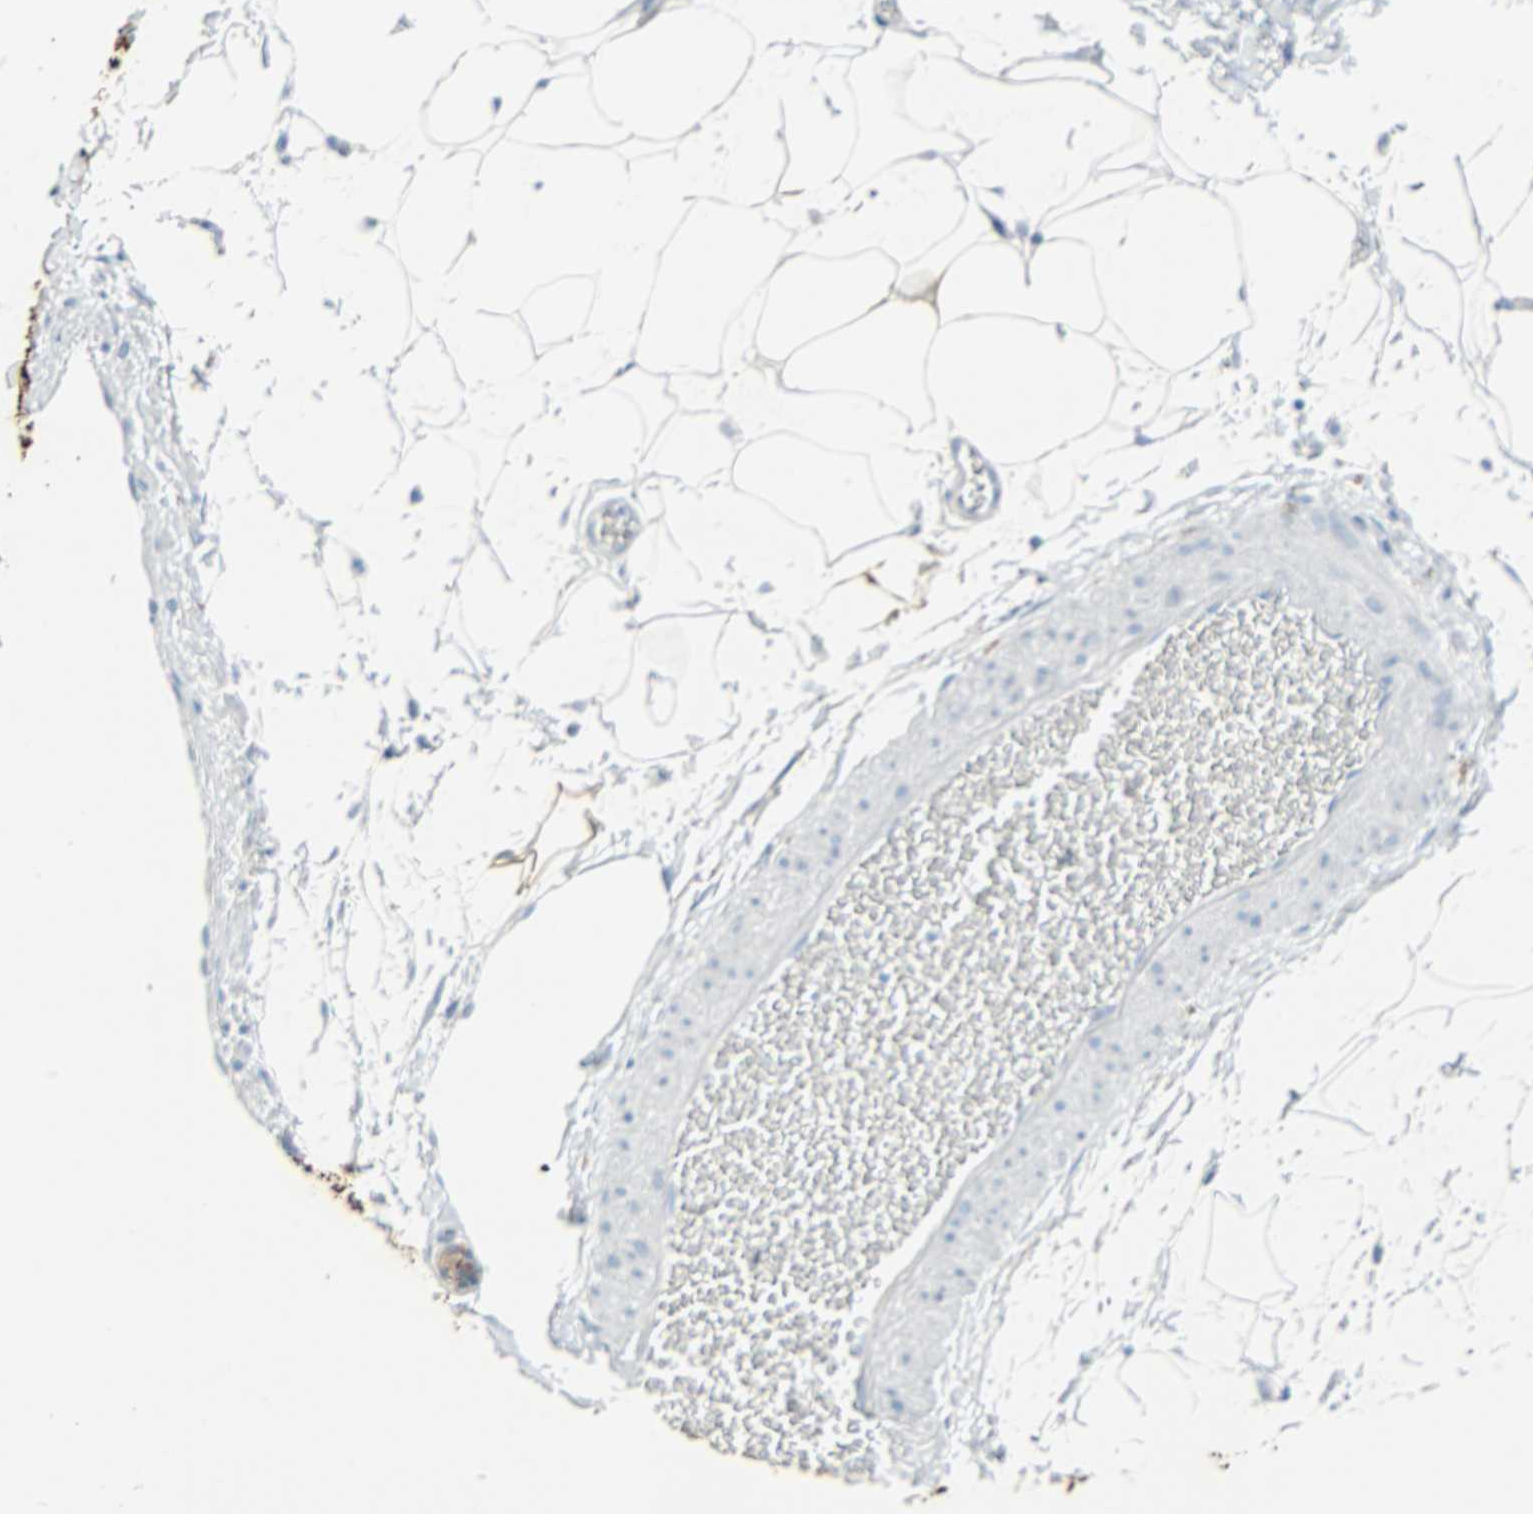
{"staining": {"intensity": "negative", "quantity": "none", "location": "none"}, "tissue": "adipose tissue", "cell_type": "Adipocytes", "image_type": "normal", "snomed": [{"axis": "morphology", "description": "Normal tissue, NOS"}, {"axis": "topography", "description": "Soft tissue"}], "caption": "This is an immunohistochemistry micrograph of benign adipose tissue. There is no positivity in adipocytes.", "gene": "STX1A", "patient": {"sex": "male", "age": 72}}